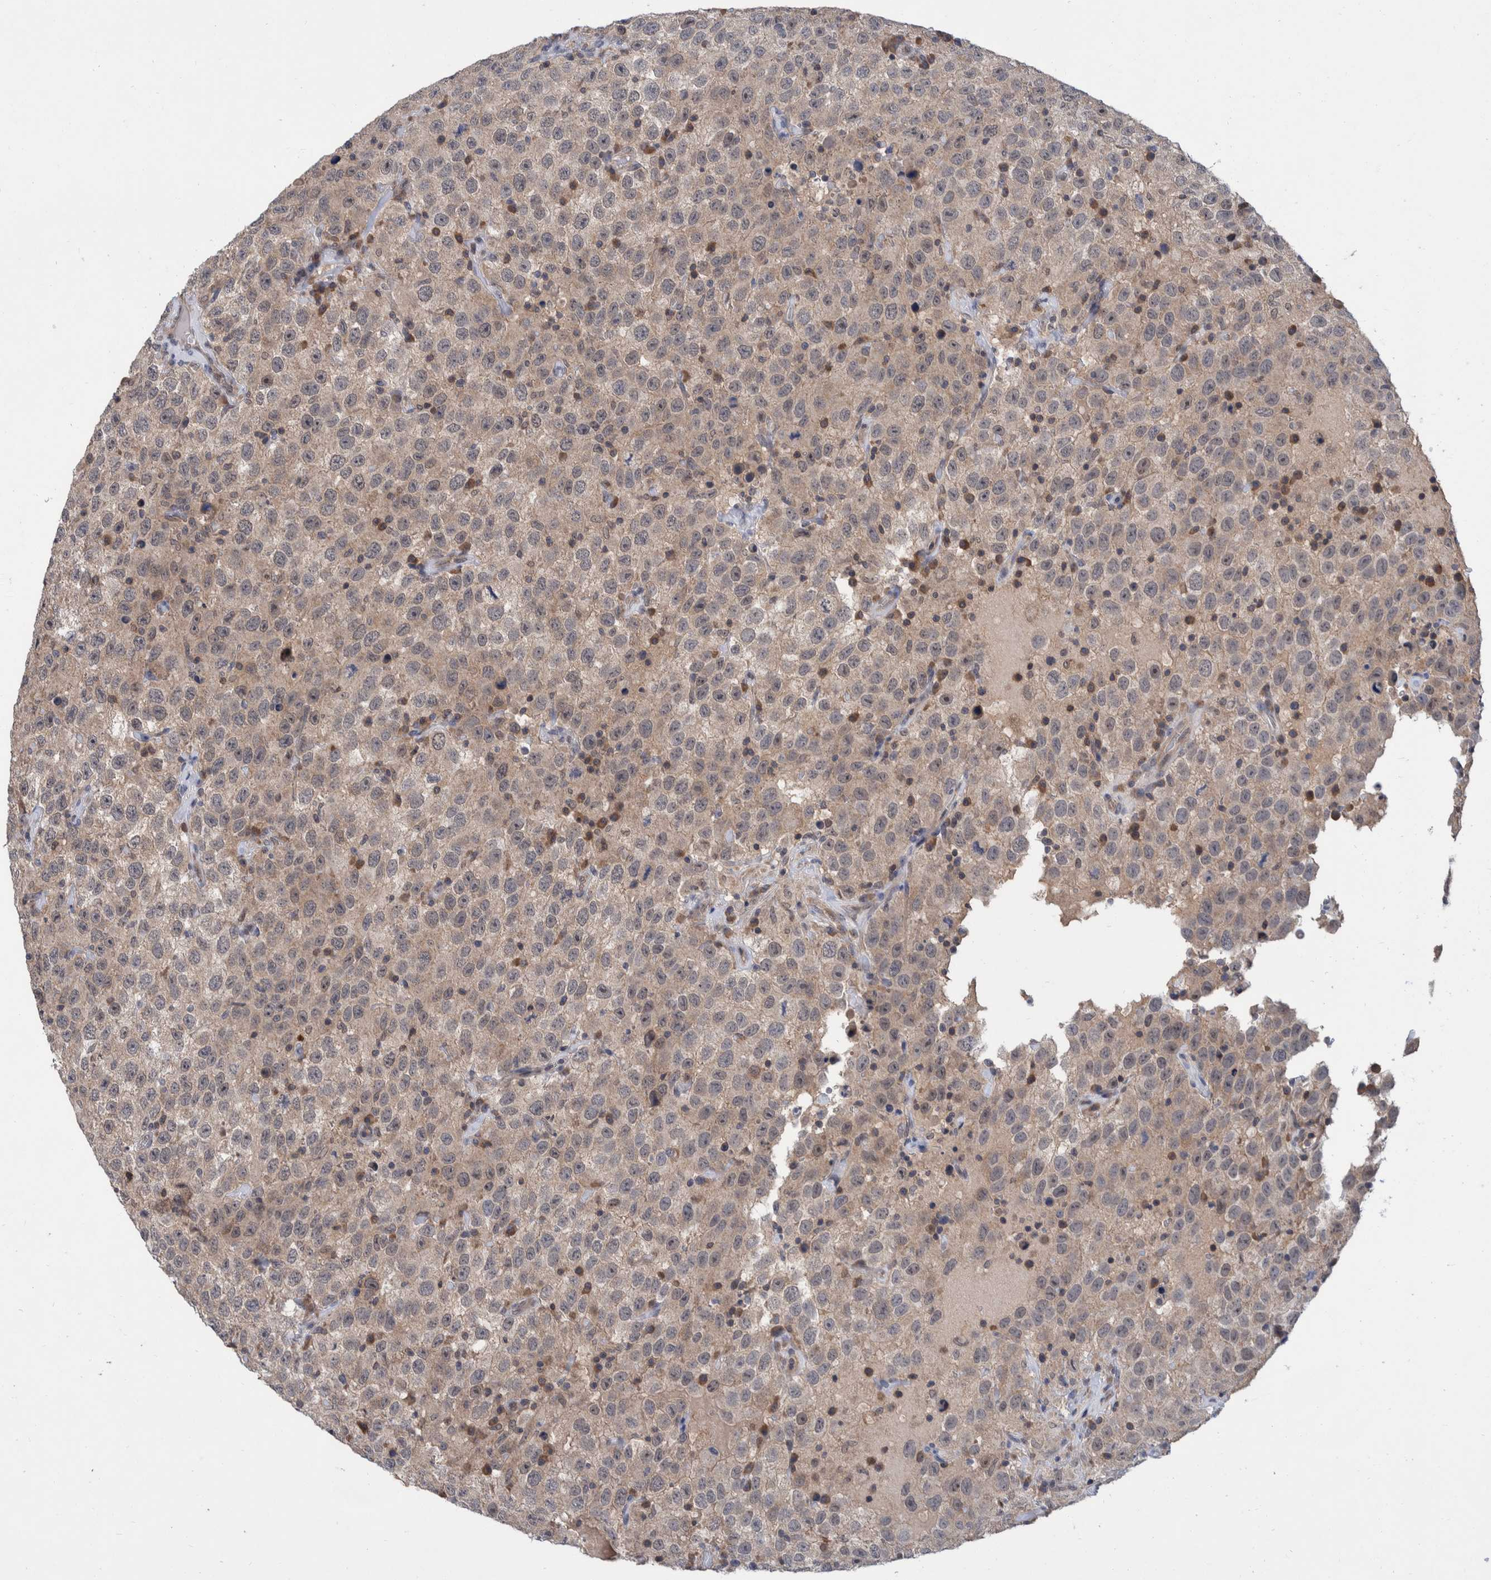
{"staining": {"intensity": "weak", "quantity": "<25%", "location": "cytoplasmic/membranous,nuclear"}, "tissue": "testis cancer", "cell_type": "Tumor cells", "image_type": "cancer", "snomed": [{"axis": "morphology", "description": "Seminoma, NOS"}, {"axis": "topography", "description": "Testis"}], "caption": "This is an immunohistochemistry (IHC) micrograph of human seminoma (testis). There is no staining in tumor cells.", "gene": "PLPBP", "patient": {"sex": "male", "age": 41}}